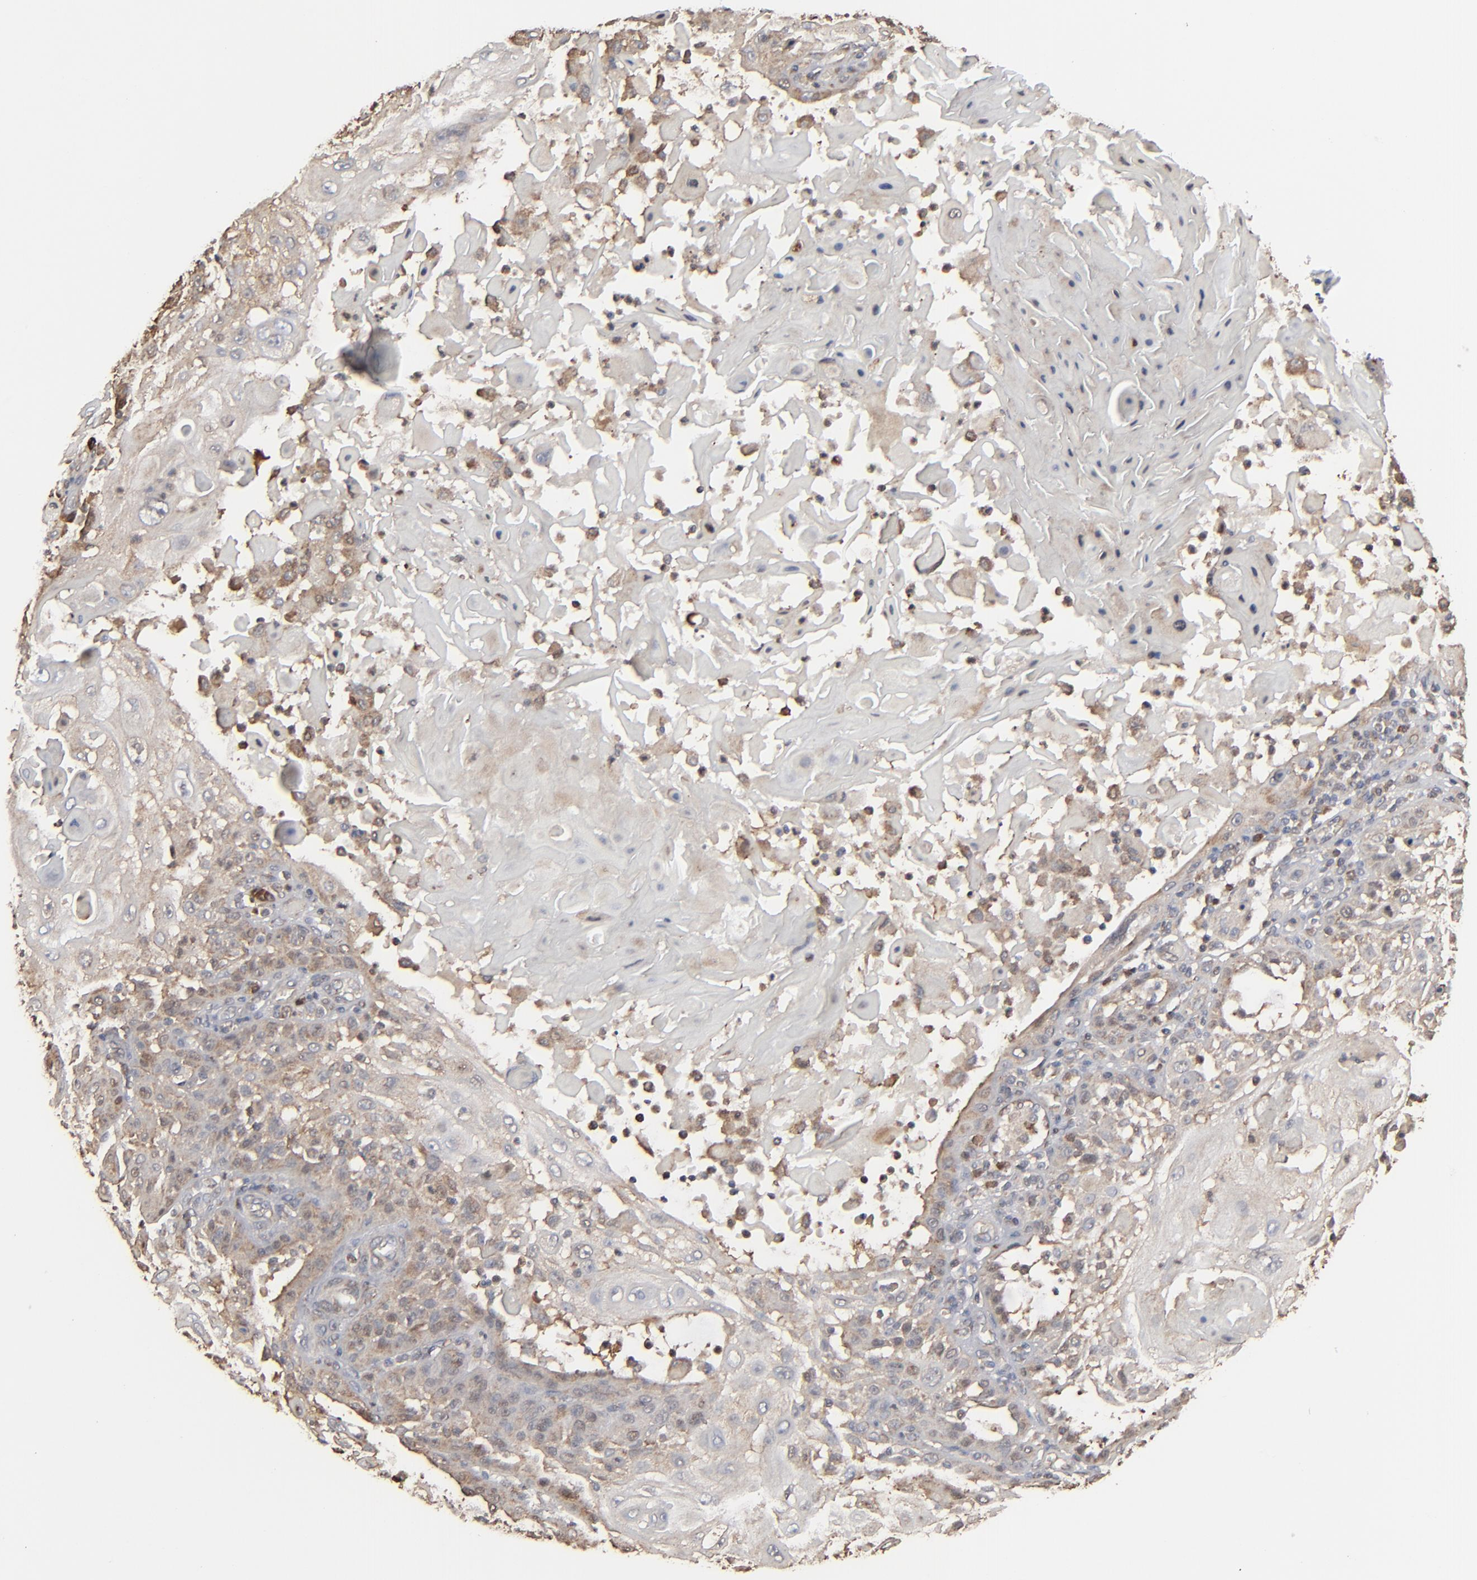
{"staining": {"intensity": "moderate", "quantity": ">75%", "location": "cytoplasmic/membranous"}, "tissue": "skin cancer", "cell_type": "Tumor cells", "image_type": "cancer", "snomed": [{"axis": "morphology", "description": "Squamous cell carcinoma, NOS"}, {"axis": "topography", "description": "Skin"}], "caption": "IHC (DAB) staining of human skin squamous cell carcinoma exhibits moderate cytoplasmic/membranous protein expression in about >75% of tumor cells.", "gene": "NME1-NME2", "patient": {"sex": "female", "age": 89}}